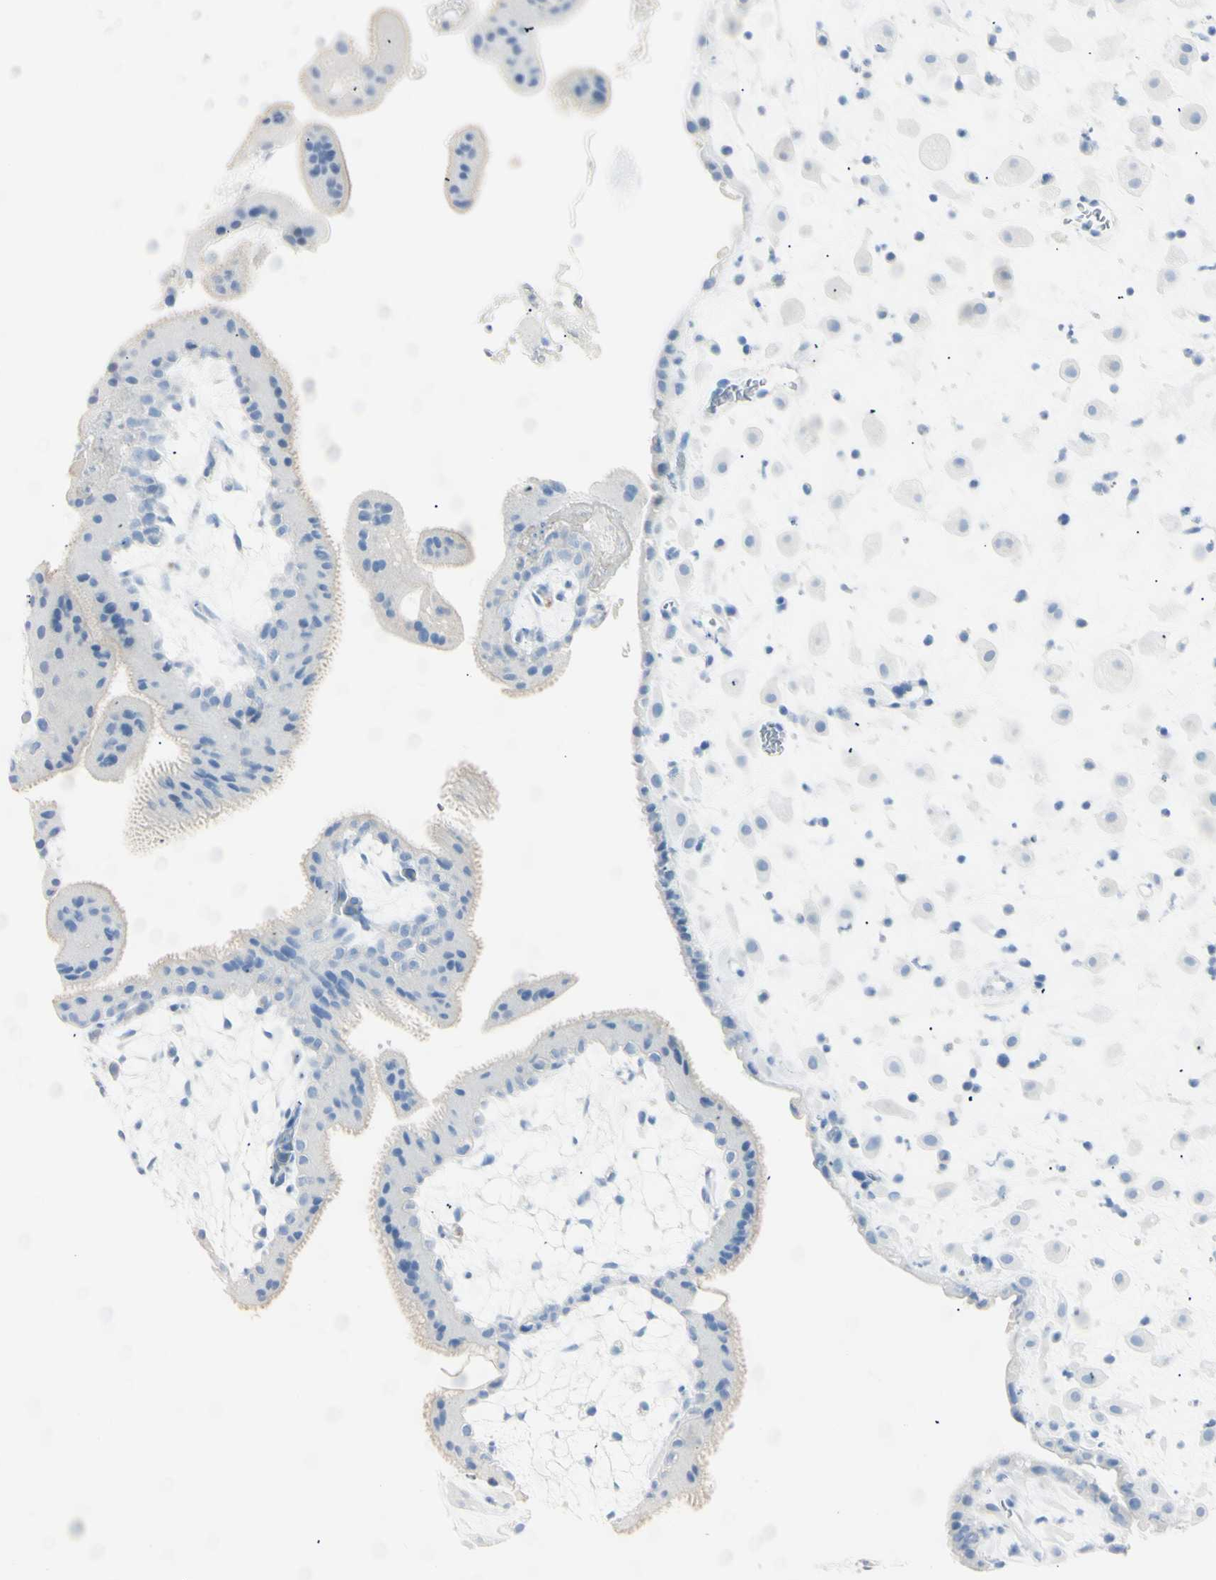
{"staining": {"intensity": "negative", "quantity": "none", "location": "none"}, "tissue": "placenta", "cell_type": "Decidual cells", "image_type": "normal", "snomed": [{"axis": "morphology", "description": "Normal tissue, NOS"}, {"axis": "topography", "description": "Placenta"}], "caption": "This micrograph is of benign placenta stained with immunohistochemistry (IHC) to label a protein in brown with the nuclei are counter-stained blue. There is no staining in decidual cells.", "gene": "LETM1", "patient": {"sex": "female", "age": 35}}